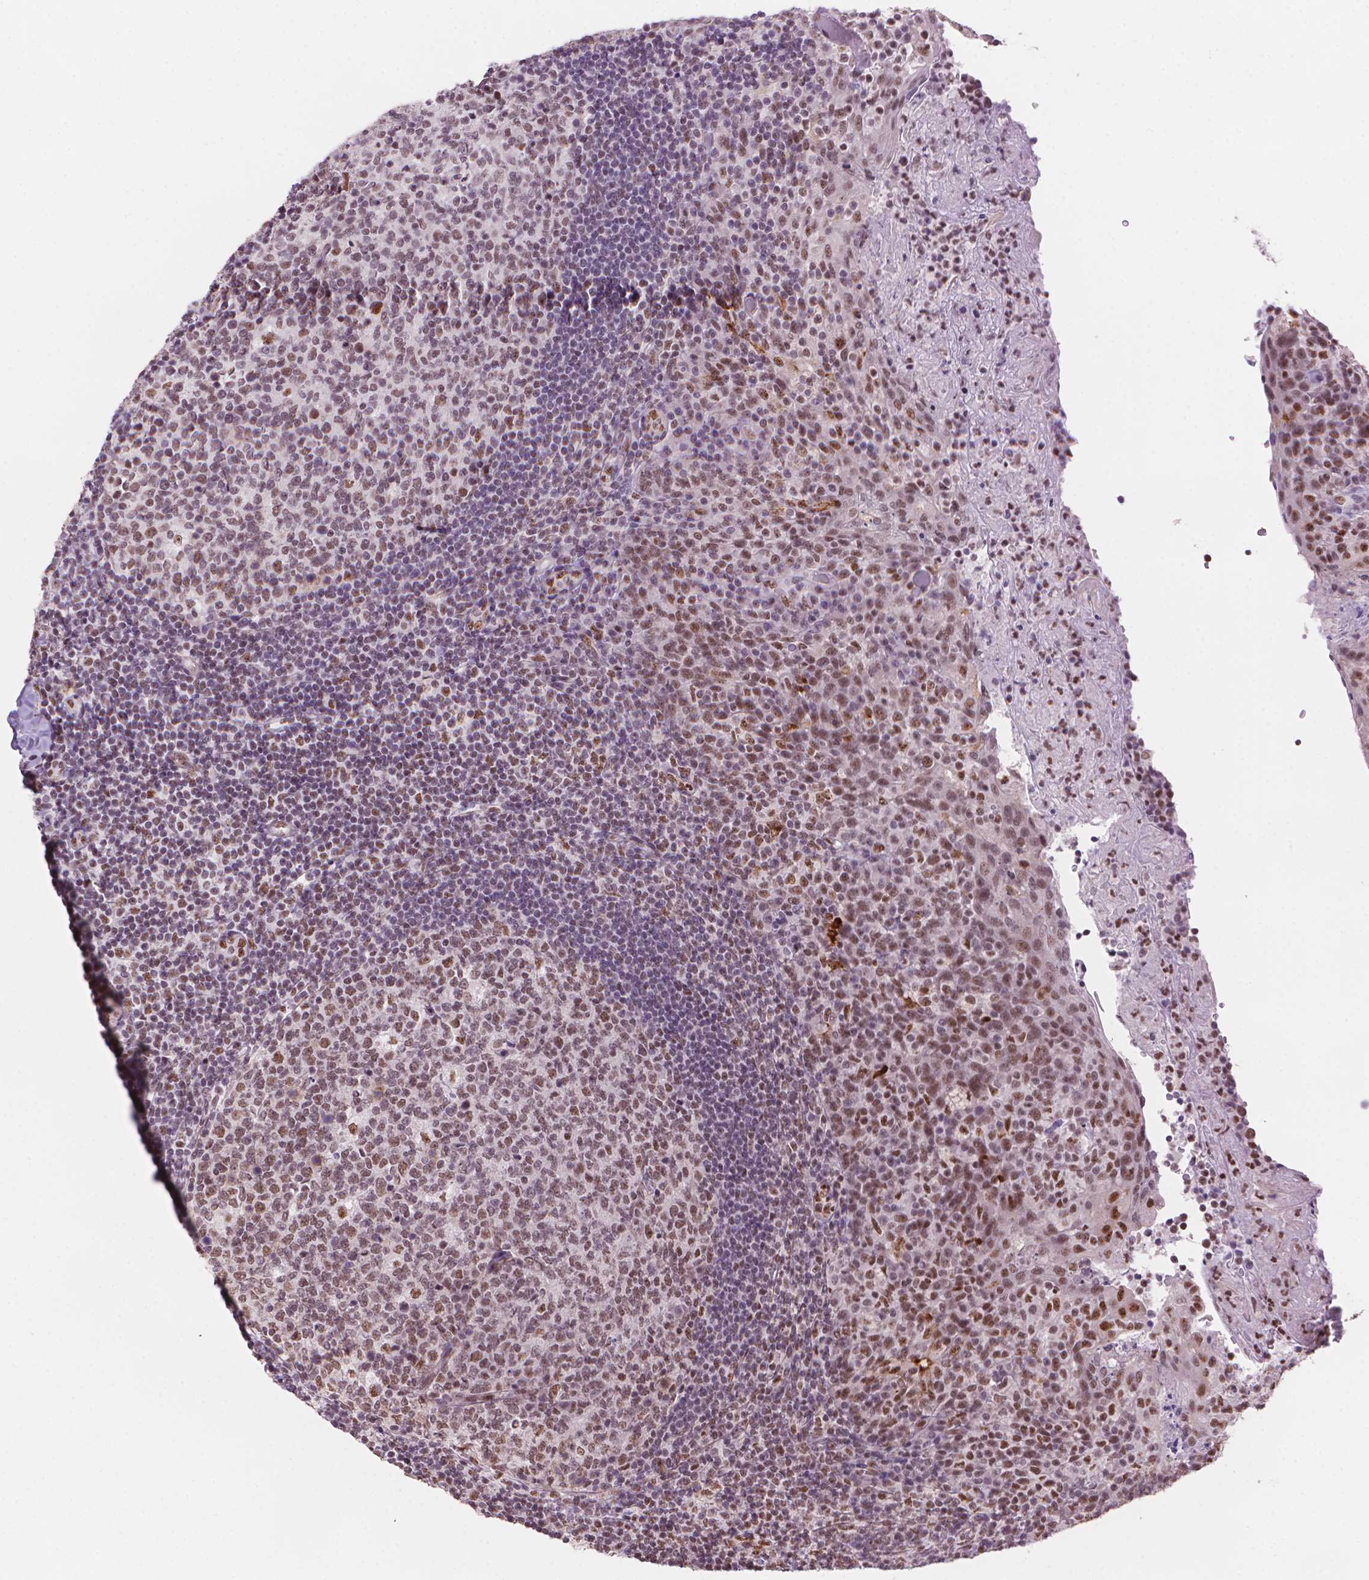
{"staining": {"intensity": "moderate", "quantity": ">75%", "location": "nuclear"}, "tissue": "tonsil", "cell_type": "Germinal center cells", "image_type": "normal", "snomed": [{"axis": "morphology", "description": "Normal tissue, NOS"}, {"axis": "topography", "description": "Tonsil"}], "caption": "Tonsil stained for a protein (brown) displays moderate nuclear positive expression in about >75% of germinal center cells.", "gene": "UBN1", "patient": {"sex": "female", "age": 10}}